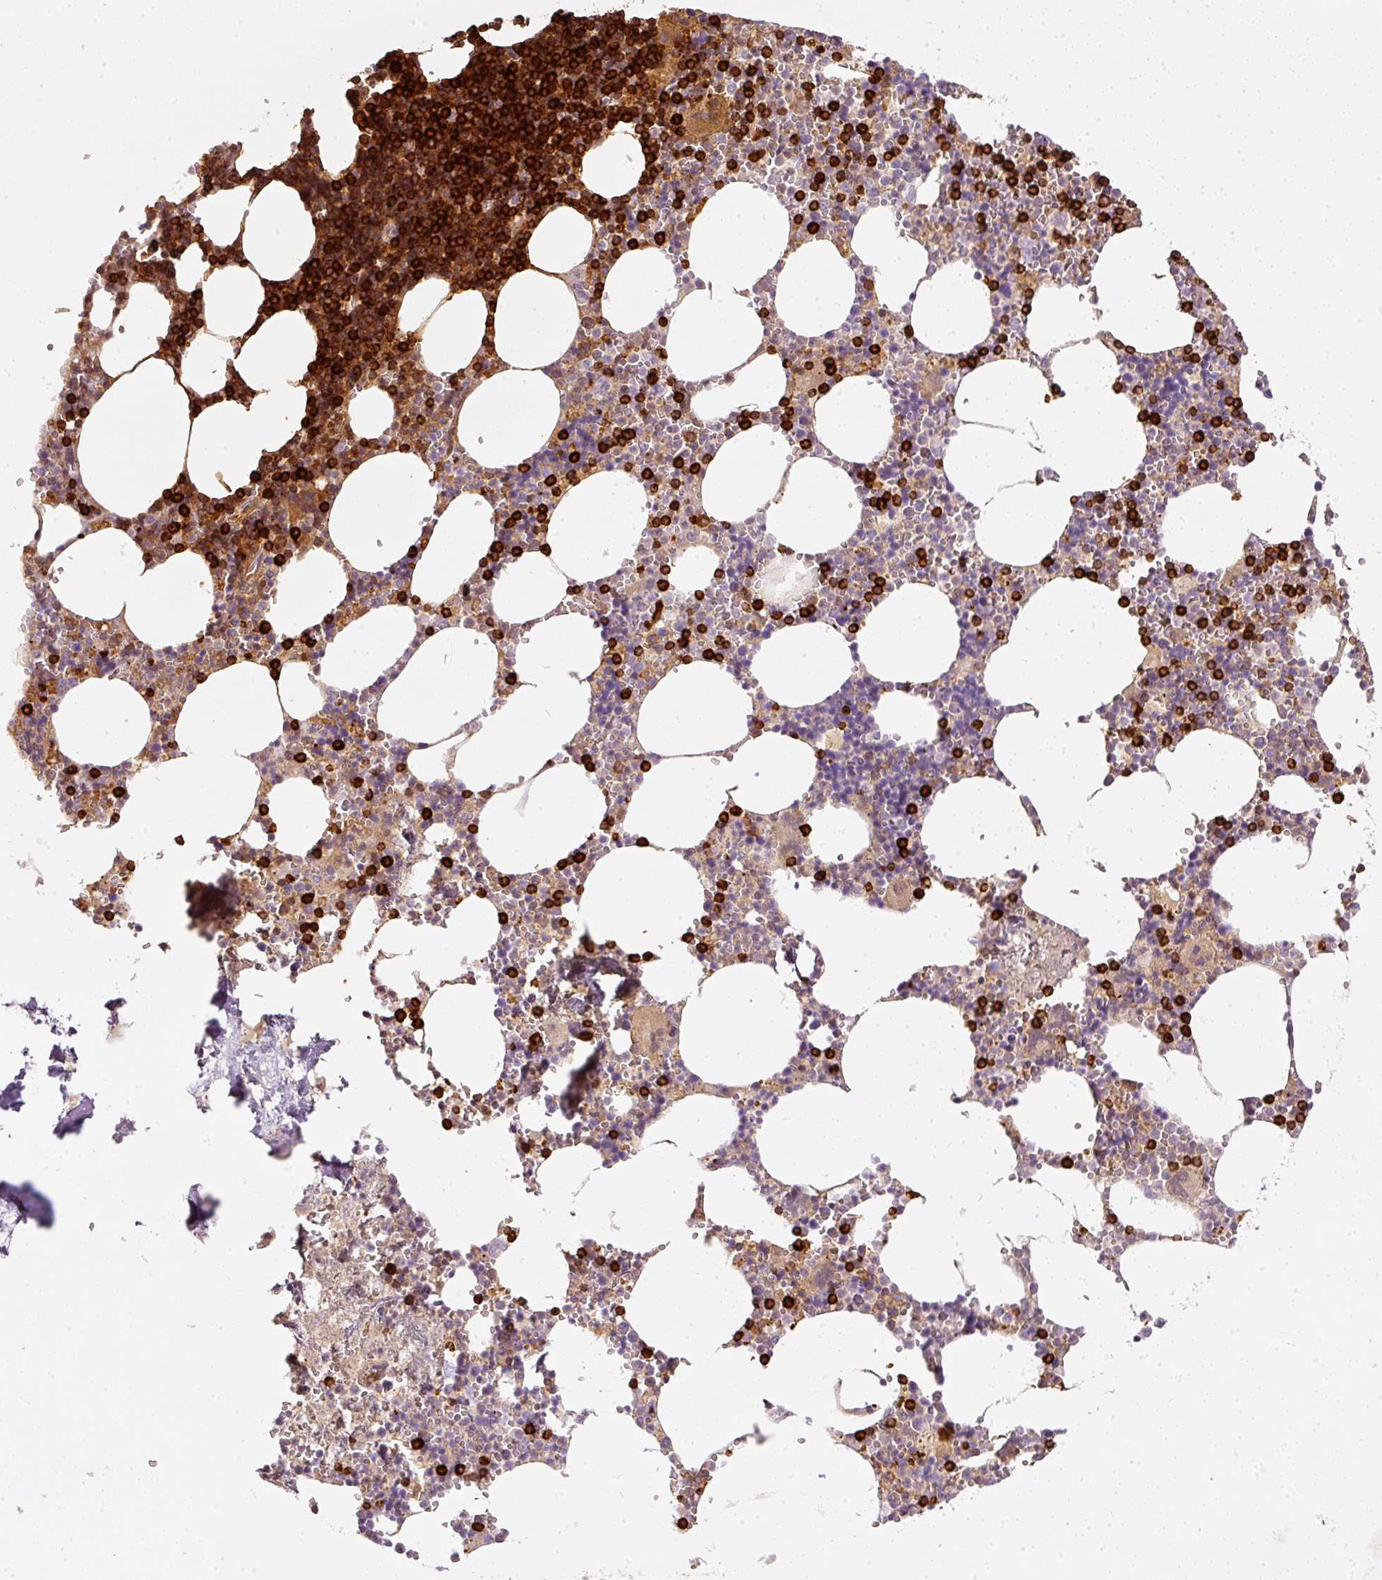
{"staining": {"intensity": "strong", "quantity": "25%-75%", "location": "cytoplasmic/membranous"}, "tissue": "bone marrow", "cell_type": "Hematopoietic cells", "image_type": "normal", "snomed": [{"axis": "morphology", "description": "Normal tissue, NOS"}, {"axis": "topography", "description": "Bone marrow"}], "caption": "Protein positivity by immunohistochemistry reveals strong cytoplasmic/membranous staining in approximately 25%-75% of hematopoietic cells in benign bone marrow.", "gene": "EVL", "patient": {"sex": "male", "age": 54}}